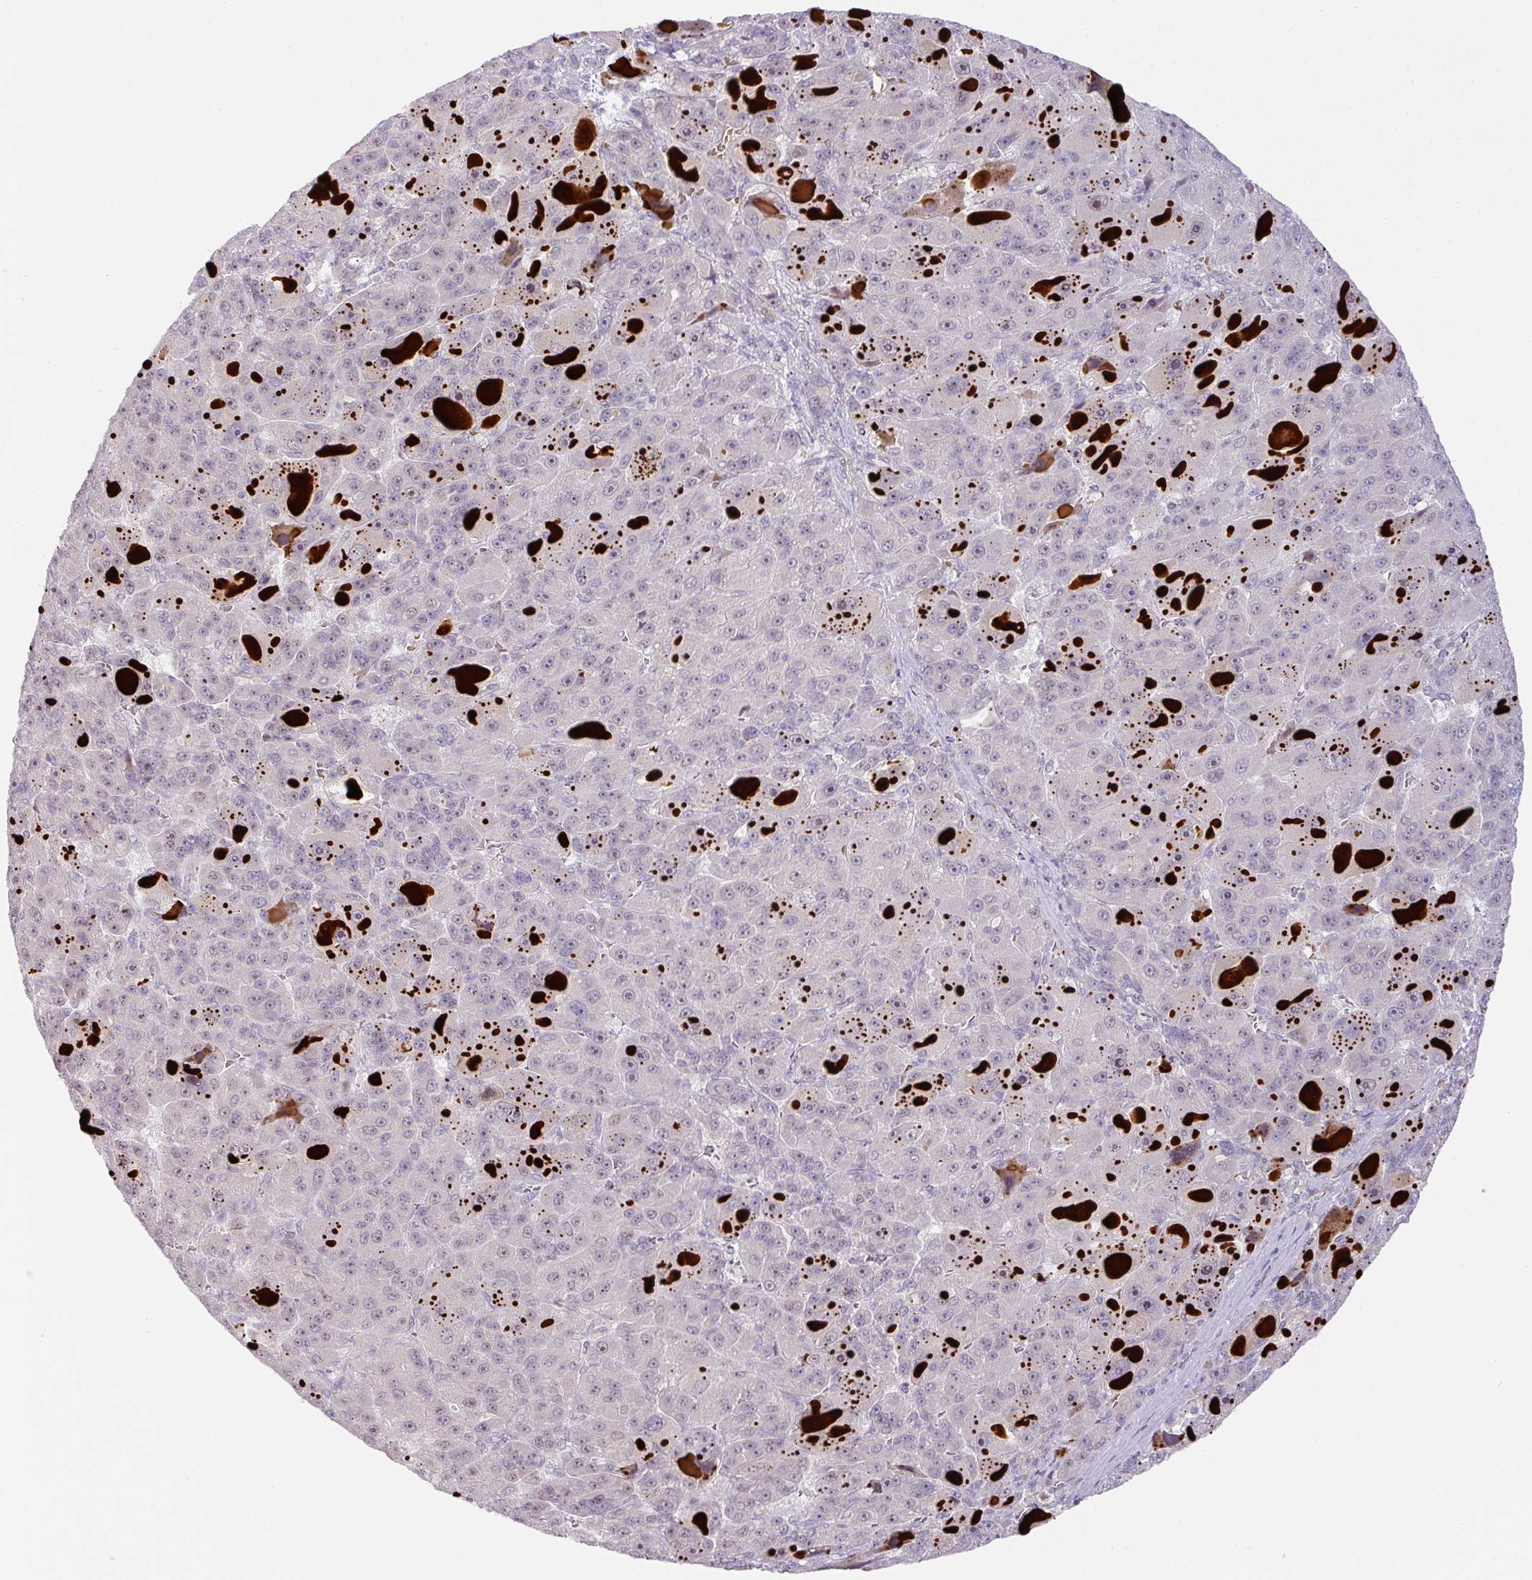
{"staining": {"intensity": "negative", "quantity": "none", "location": "none"}, "tissue": "liver cancer", "cell_type": "Tumor cells", "image_type": "cancer", "snomed": [{"axis": "morphology", "description": "Carcinoma, Hepatocellular, NOS"}, {"axis": "topography", "description": "Liver"}], "caption": "Immunohistochemistry (IHC) micrograph of neoplastic tissue: hepatocellular carcinoma (liver) stained with DAB (3,3'-diaminobenzidine) reveals no significant protein expression in tumor cells. (Brightfield microscopy of DAB (3,3'-diaminobenzidine) immunohistochemistry (IHC) at high magnification).", "gene": "PARP2", "patient": {"sex": "male", "age": 76}}